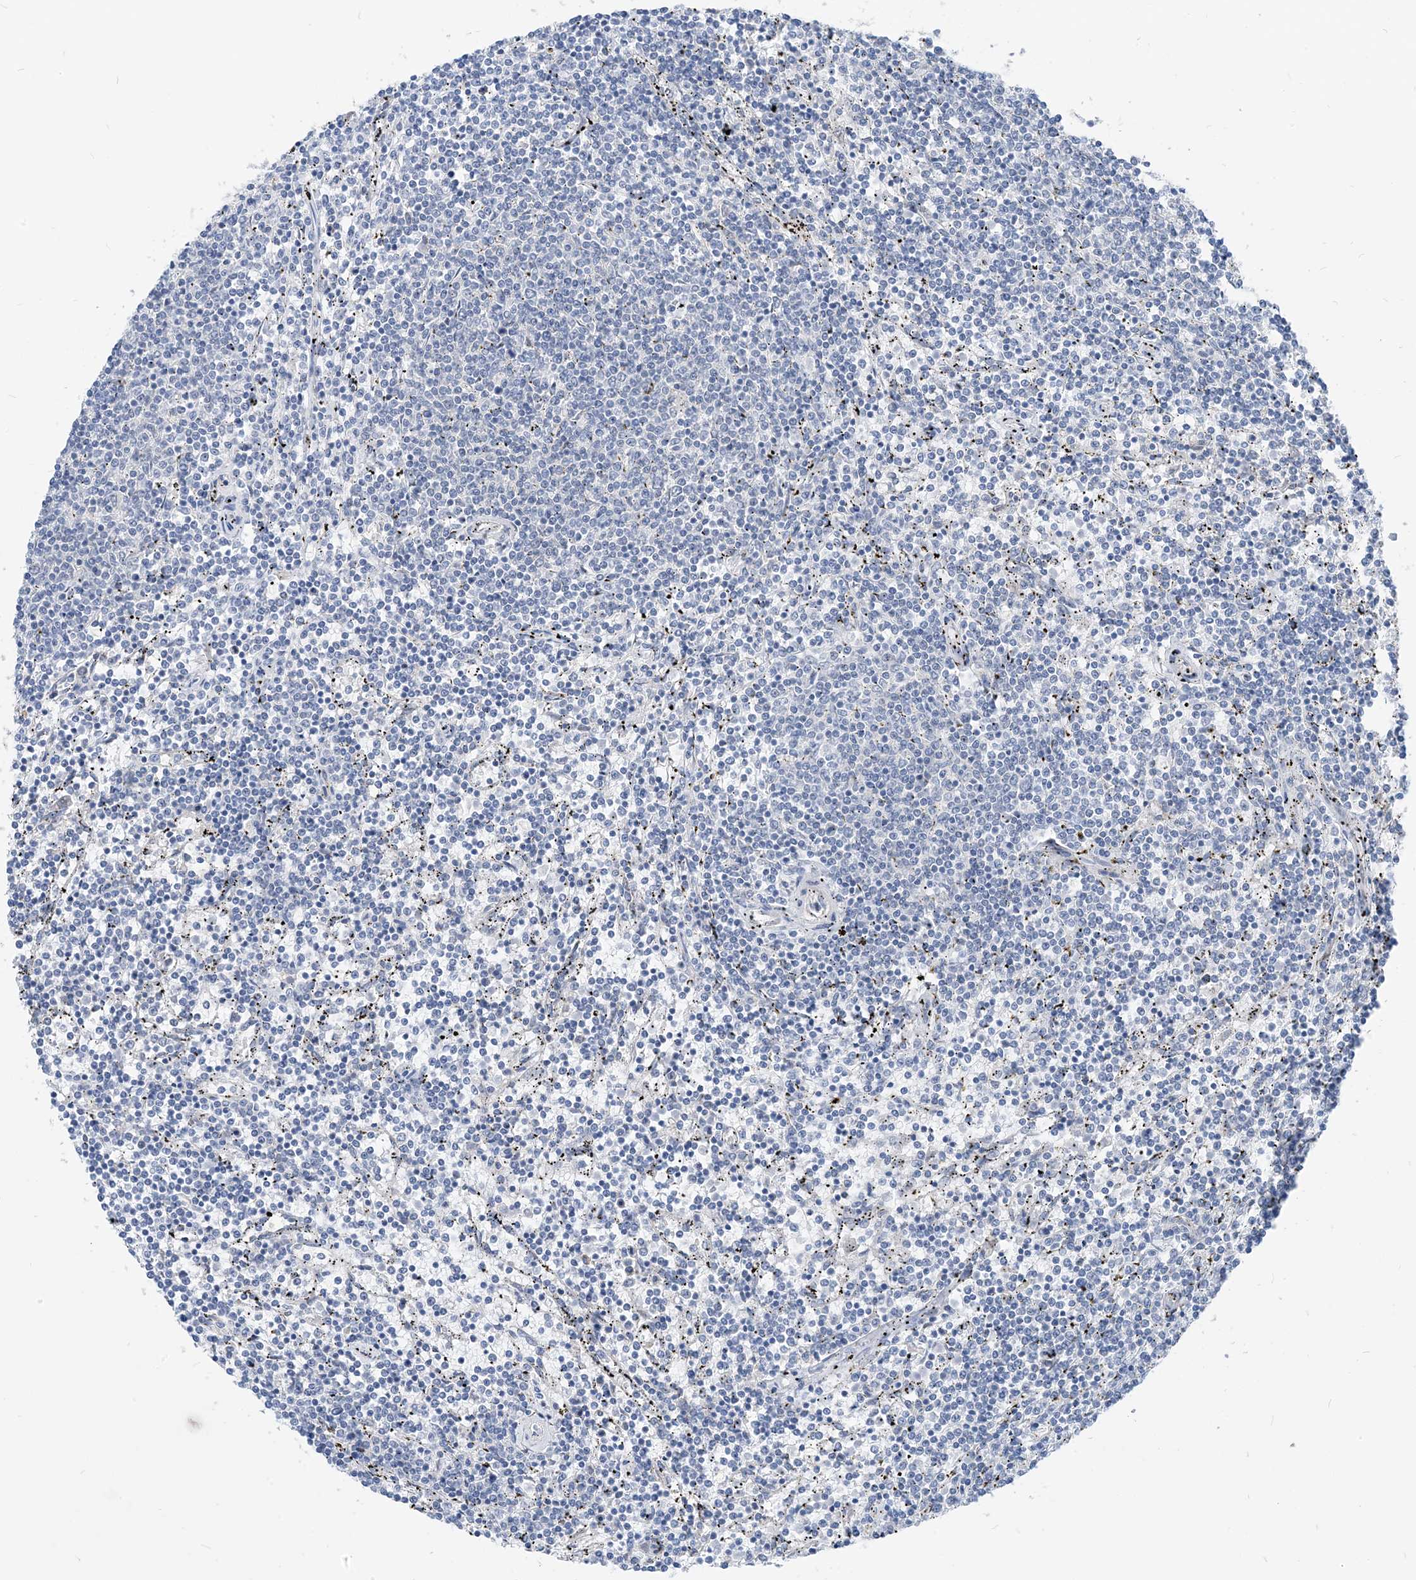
{"staining": {"intensity": "negative", "quantity": "none", "location": "none"}, "tissue": "lymphoma", "cell_type": "Tumor cells", "image_type": "cancer", "snomed": [{"axis": "morphology", "description": "Malignant lymphoma, non-Hodgkin's type, Low grade"}, {"axis": "topography", "description": "Spleen"}], "caption": "This is an immunohistochemistry image of human low-grade malignant lymphoma, non-Hodgkin's type. There is no staining in tumor cells.", "gene": "PLEKHA3", "patient": {"sex": "female", "age": 50}}